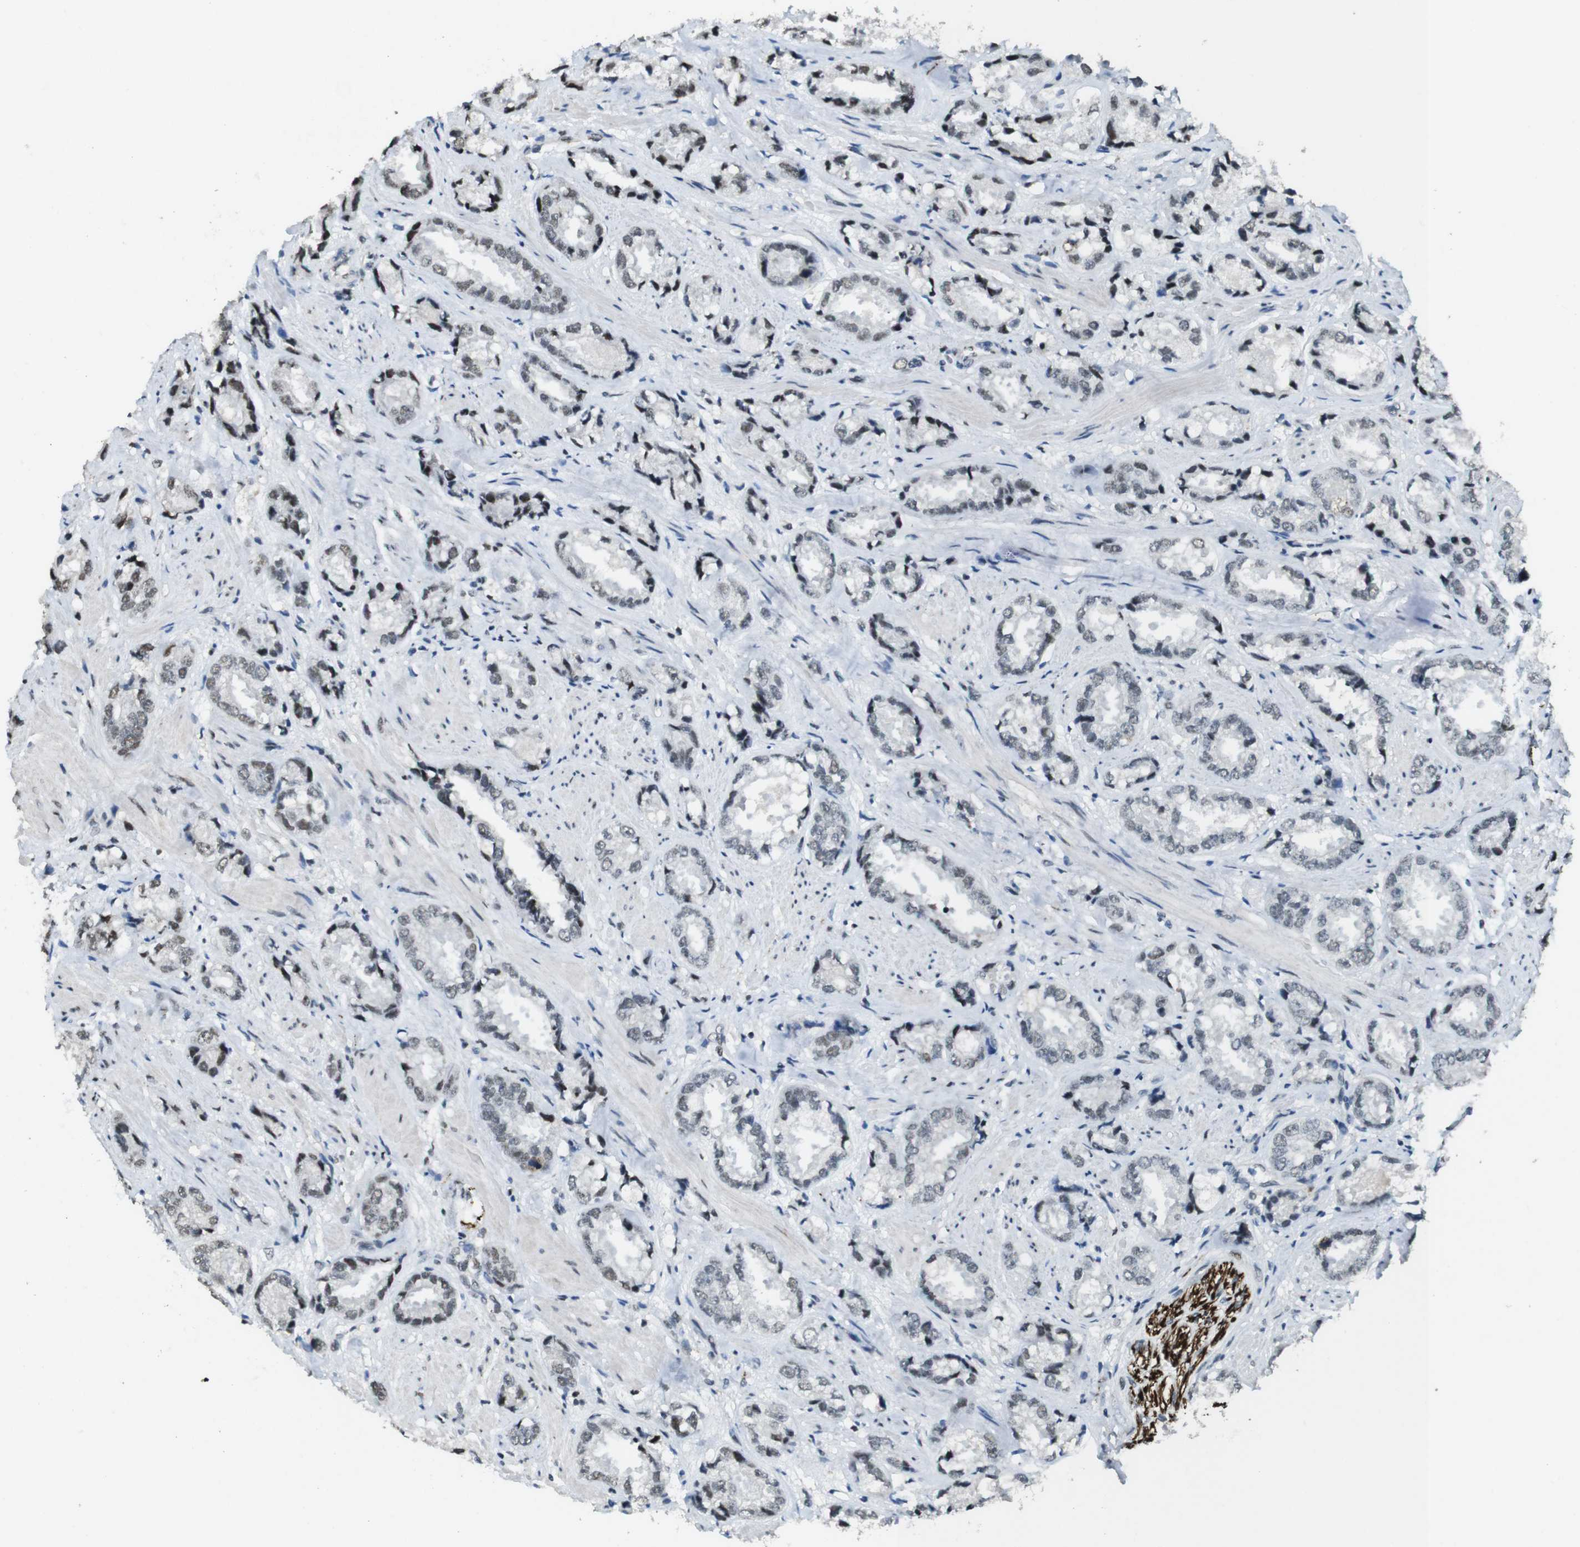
{"staining": {"intensity": "weak", "quantity": "<25%", "location": "nuclear"}, "tissue": "prostate cancer", "cell_type": "Tumor cells", "image_type": "cancer", "snomed": [{"axis": "morphology", "description": "Adenocarcinoma, High grade"}, {"axis": "topography", "description": "Prostate"}], "caption": "Immunohistochemistry (IHC) photomicrograph of neoplastic tissue: human prostate high-grade adenocarcinoma stained with DAB (3,3'-diaminobenzidine) shows no significant protein expression in tumor cells.", "gene": "CSNK2B", "patient": {"sex": "male", "age": 61}}